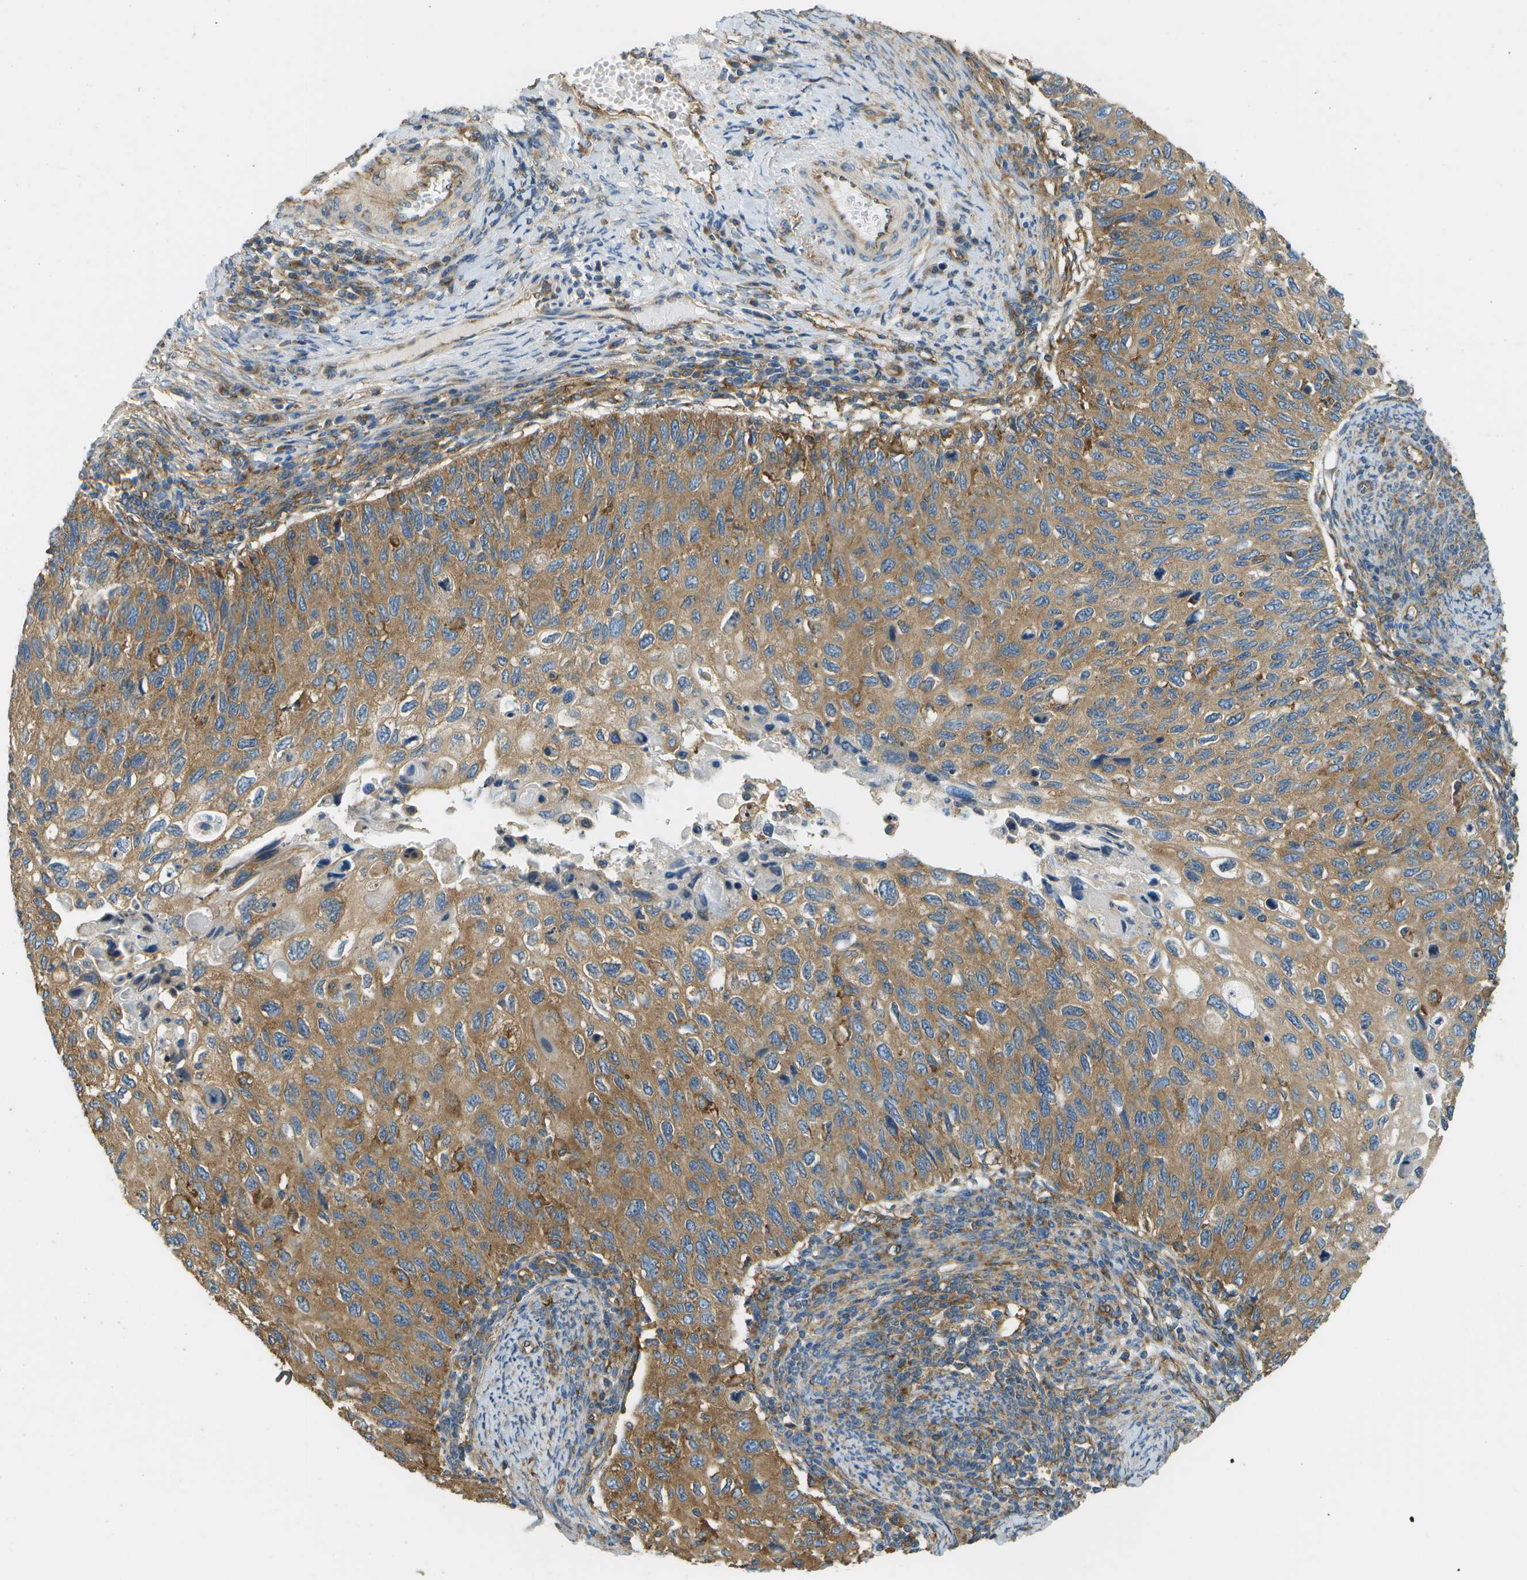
{"staining": {"intensity": "moderate", "quantity": ">75%", "location": "cytoplasmic/membranous"}, "tissue": "cervical cancer", "cell_type": "Tumor cells", "image_type": "cancer", "snomed": [{"axis": "morphology", "description": "Squamous cell carcinoma, NOS"}, {"axis": "topography", "description": "Cervix"}], "caption": "Tumor cells show medium levels of moderate cytoplasmic/membranous positivity in approximately >75% of cells in human cervical cancer. (Brightfield microscopy of DAB IHC at high magnification).", "gene": "CLTC", "patient": {"sex": "female", "age": 70}}